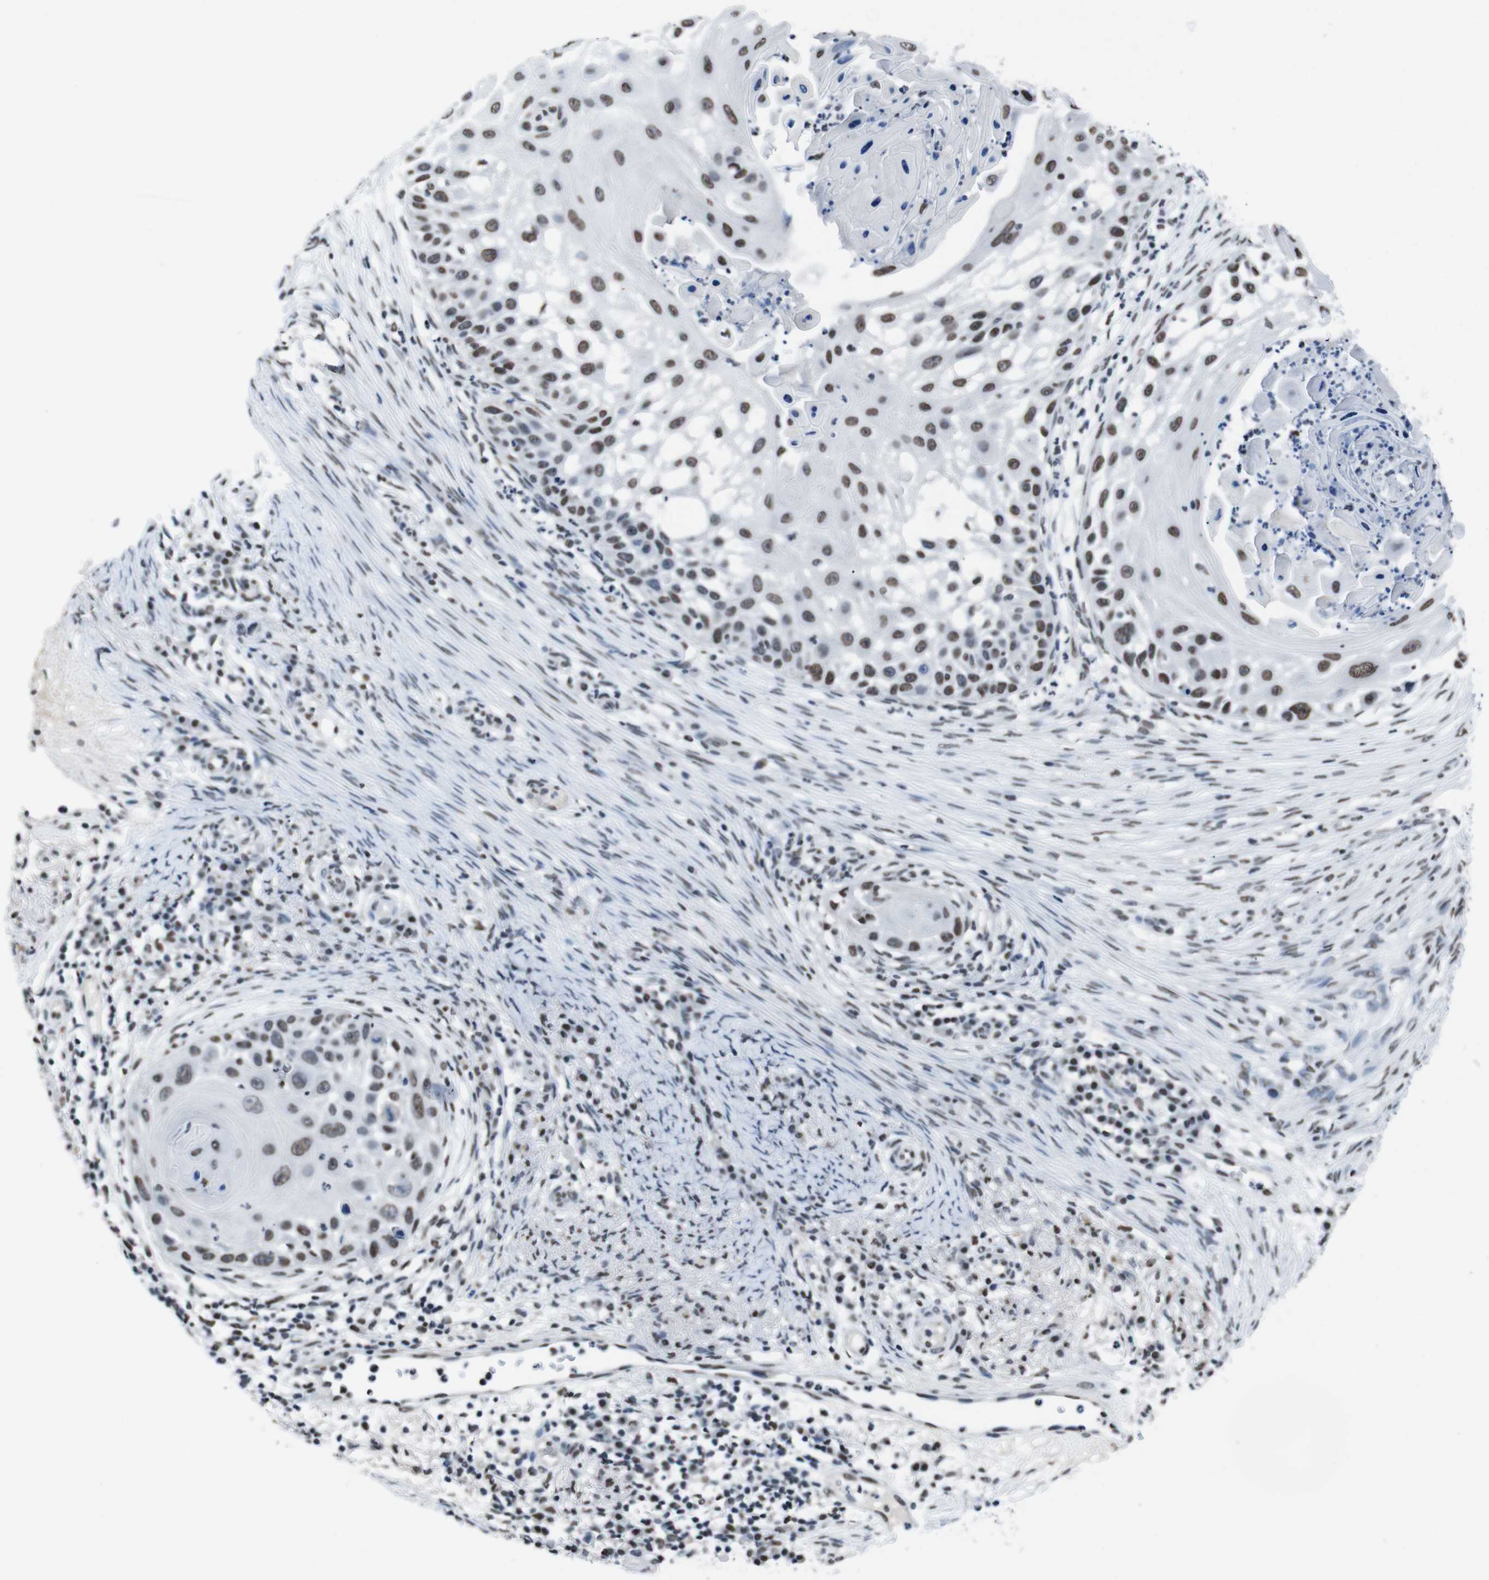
{"staining": {"intensity": "moderate", "quantity": ">75%", "location": "nuclear"}, "tissue": "skin cancer", "cell_type": "Tumor cells", "image_type": "cancer", "snomed": [{"axis": "morphology", "description": "Squamous cell carcinoma, NOS"}, {"axis": "topography", "description": "Skin"}], "caption": "An immunohistochemistry (IHC) photomicrograph of neoplastic tissue is shown. Protein staining in brown labels moderate nuclear positivity in skin squamous cell carcinoma within tumor cells.", "gene": "PIP4P2", "patient": {"sex": "female", "age": 44}}